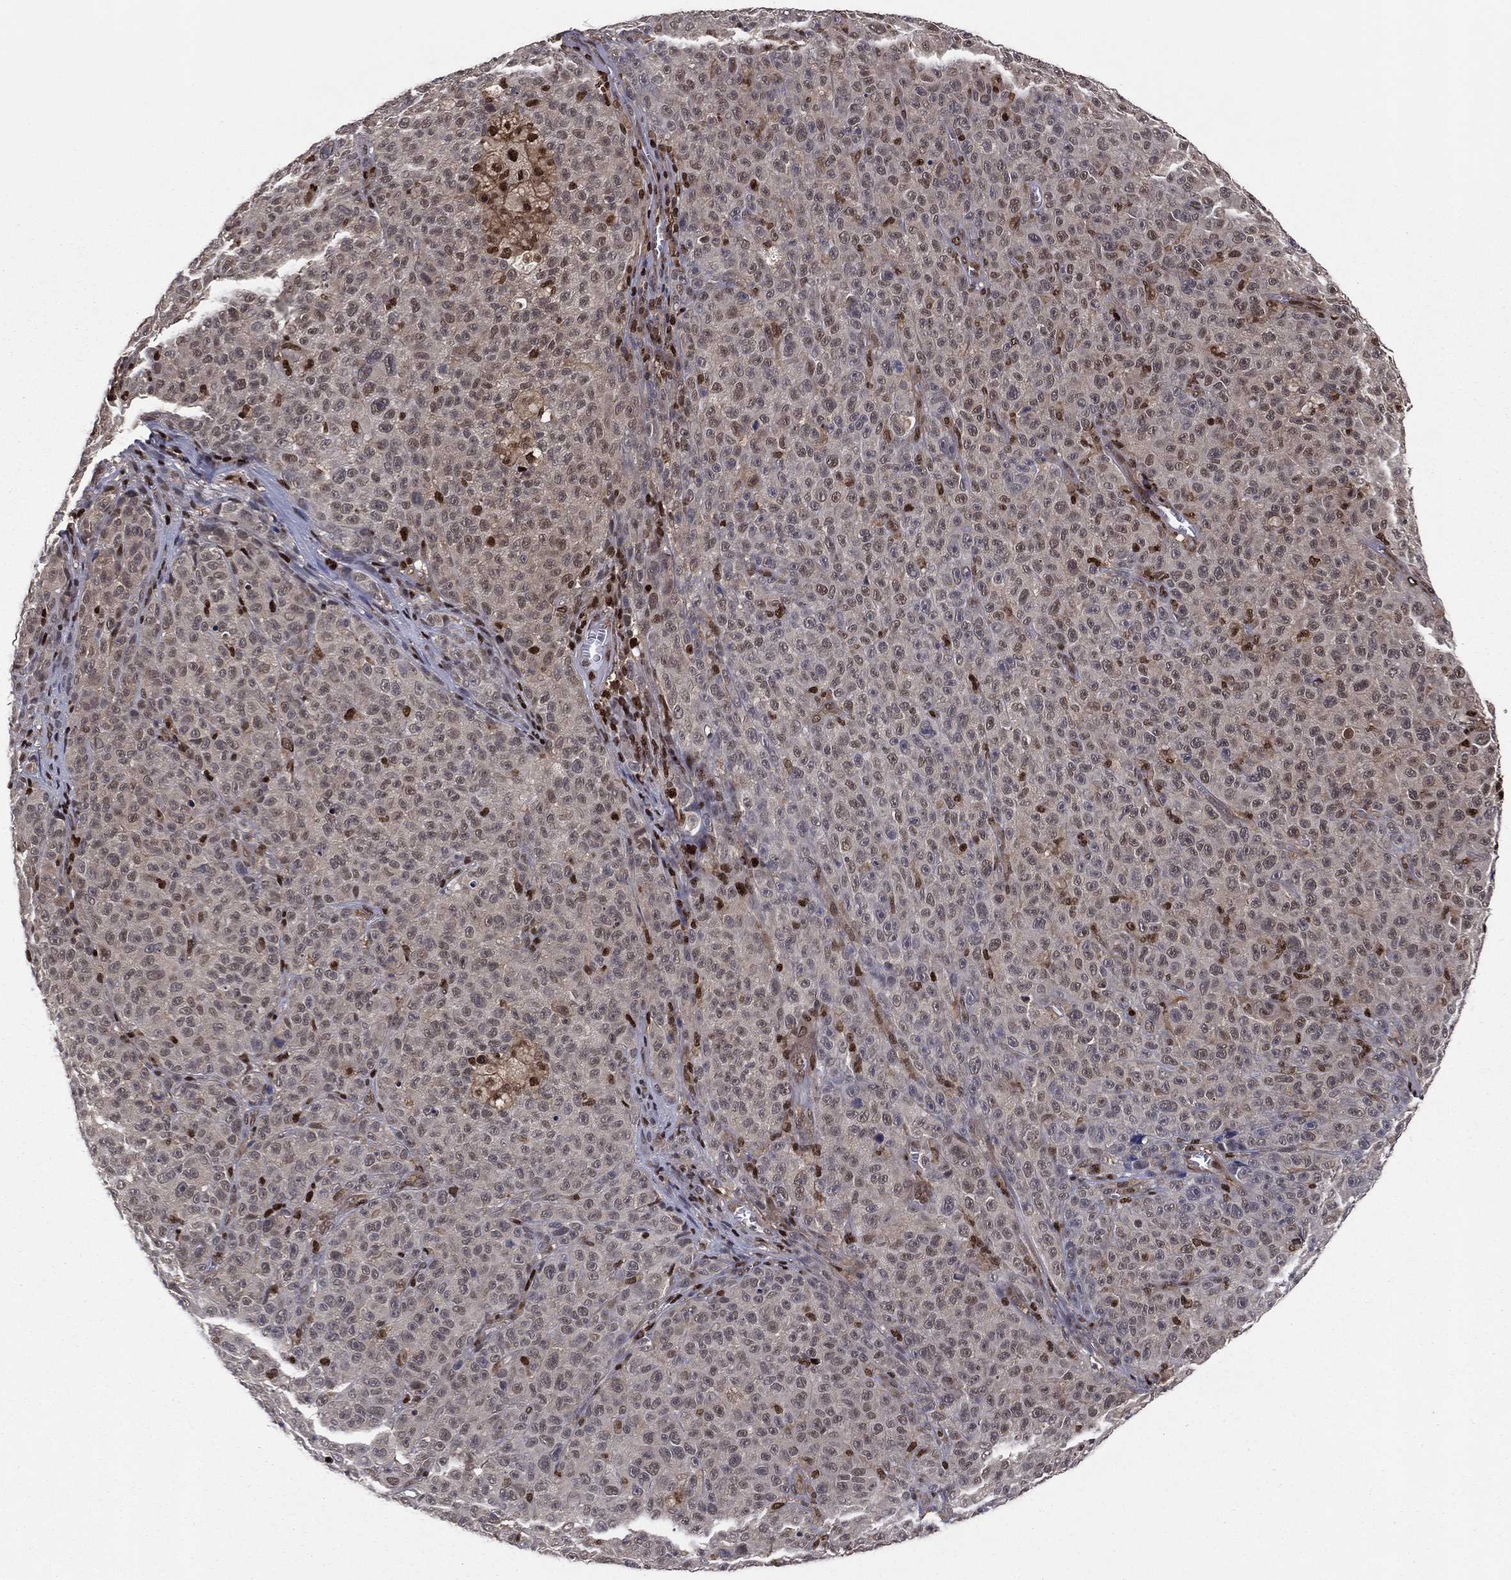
{"staining": {"intensity": "moderate", "quantity": "<25%", "location": "nuclear"}, "tissue": "melanoma", "cell_type": "Tumor cells", "image_type": "cancer", "snomed": [{"axis": "morphology", "description": "Malignant melanoma, NOS"}, {"axis": "topography", "description": "Skin"}], "caption": "An image showing moderate nuclear positivity in about <25% of tumor cells in malignant melanoma, as visualized by brown immunohistochemical staining.", "gene": "PSMA1", "patient": {"sex": "female", "age": 82}}